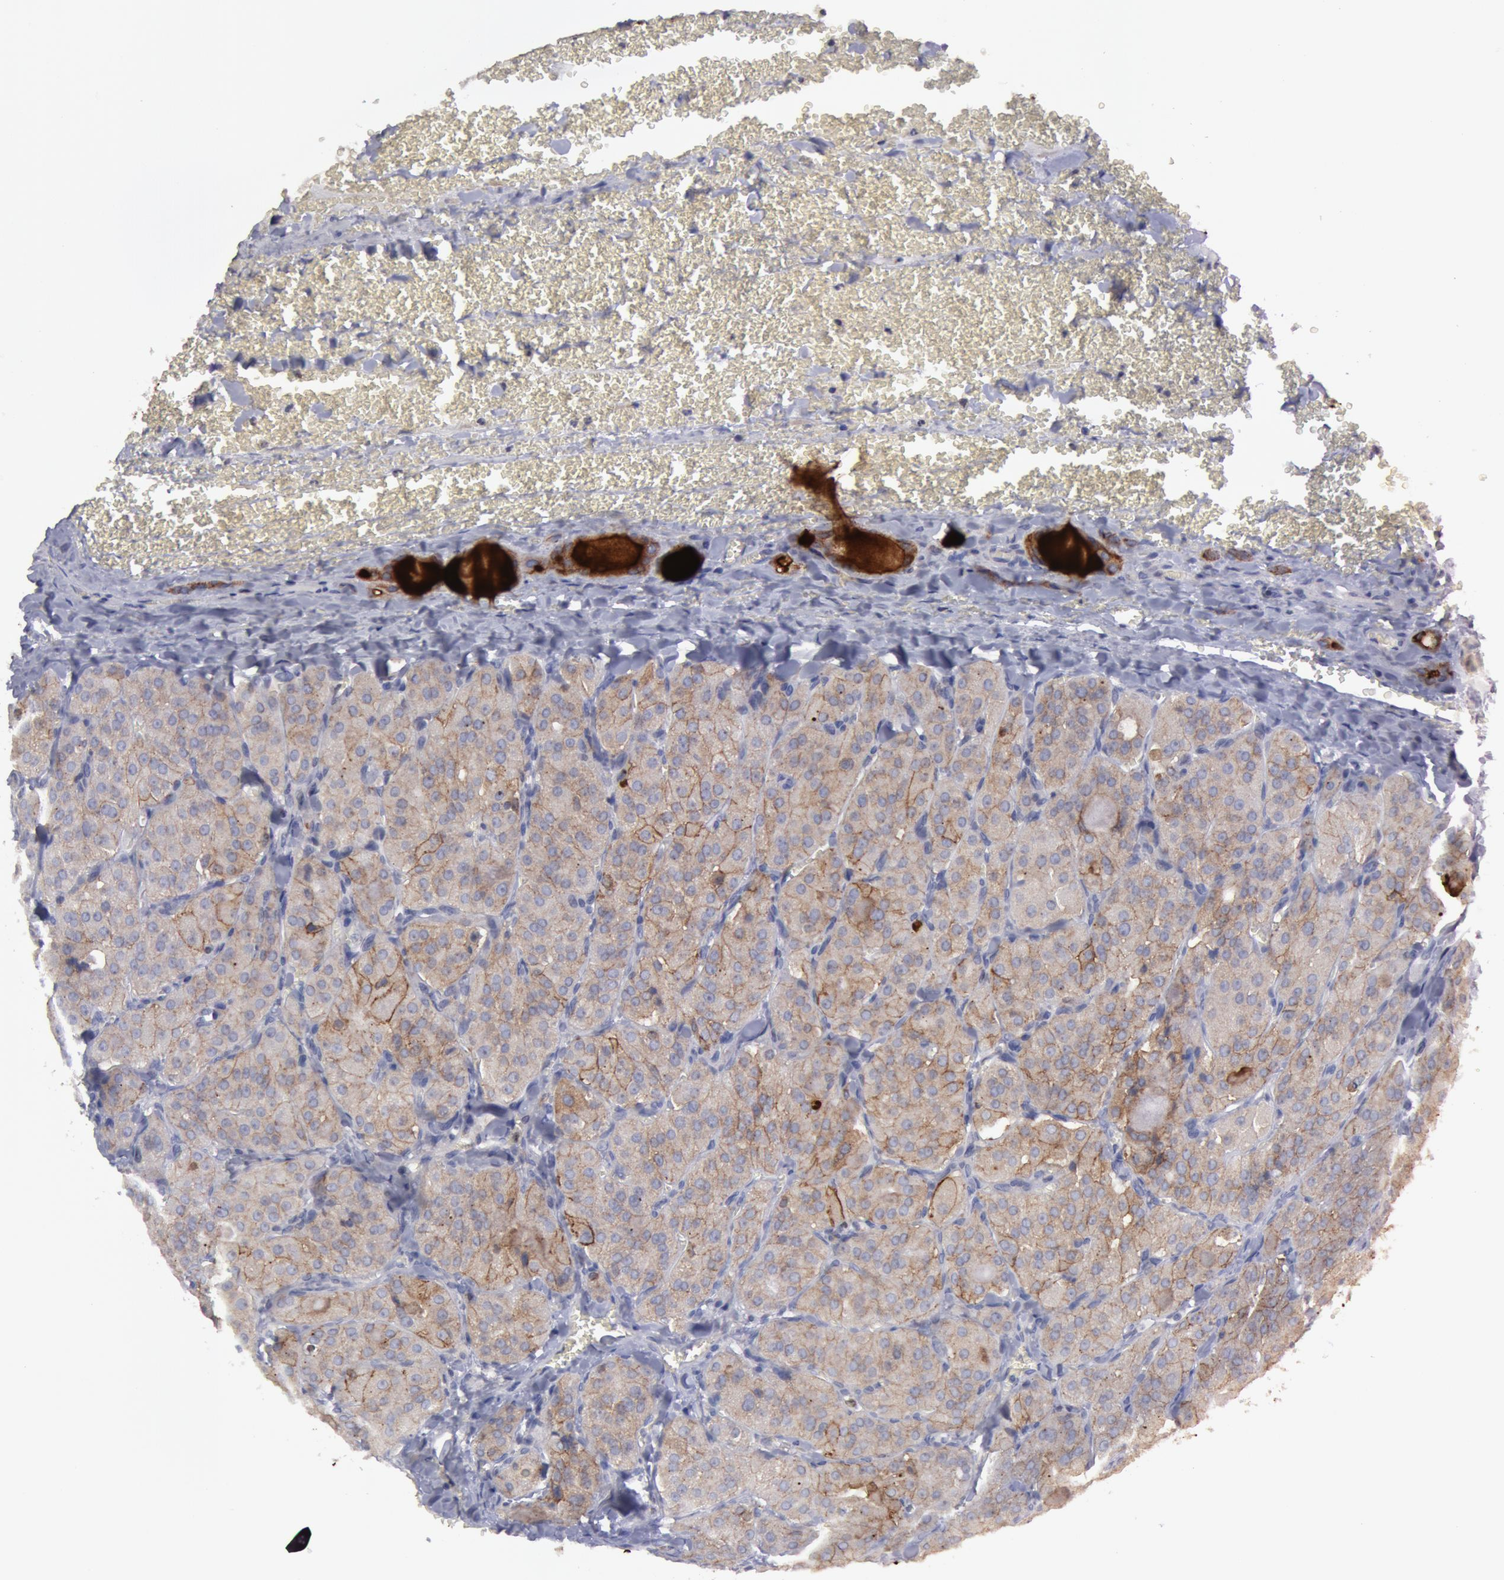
{"staining": {"intensity": "weak", "quantity": ">75%", "location": "cytoplasmic/membranous"}, "tissue": "thyroid cancer", "cell_type": "Tumor cells", "image_type": "cancer", "snomed": [{"axis": "morphology", "description": "Carcinoma, NOS"}, {"axis": "topography", "description": "Thyroid gland"}], "caption": "Thyroid cancer (carcinoma) stained with a brown dye reveals weak cytoplasmic/membranous positive staining in about >75% of tumor cells.", "gene": "ERBB2", "patient": {"sex": "male", "age": 76}}